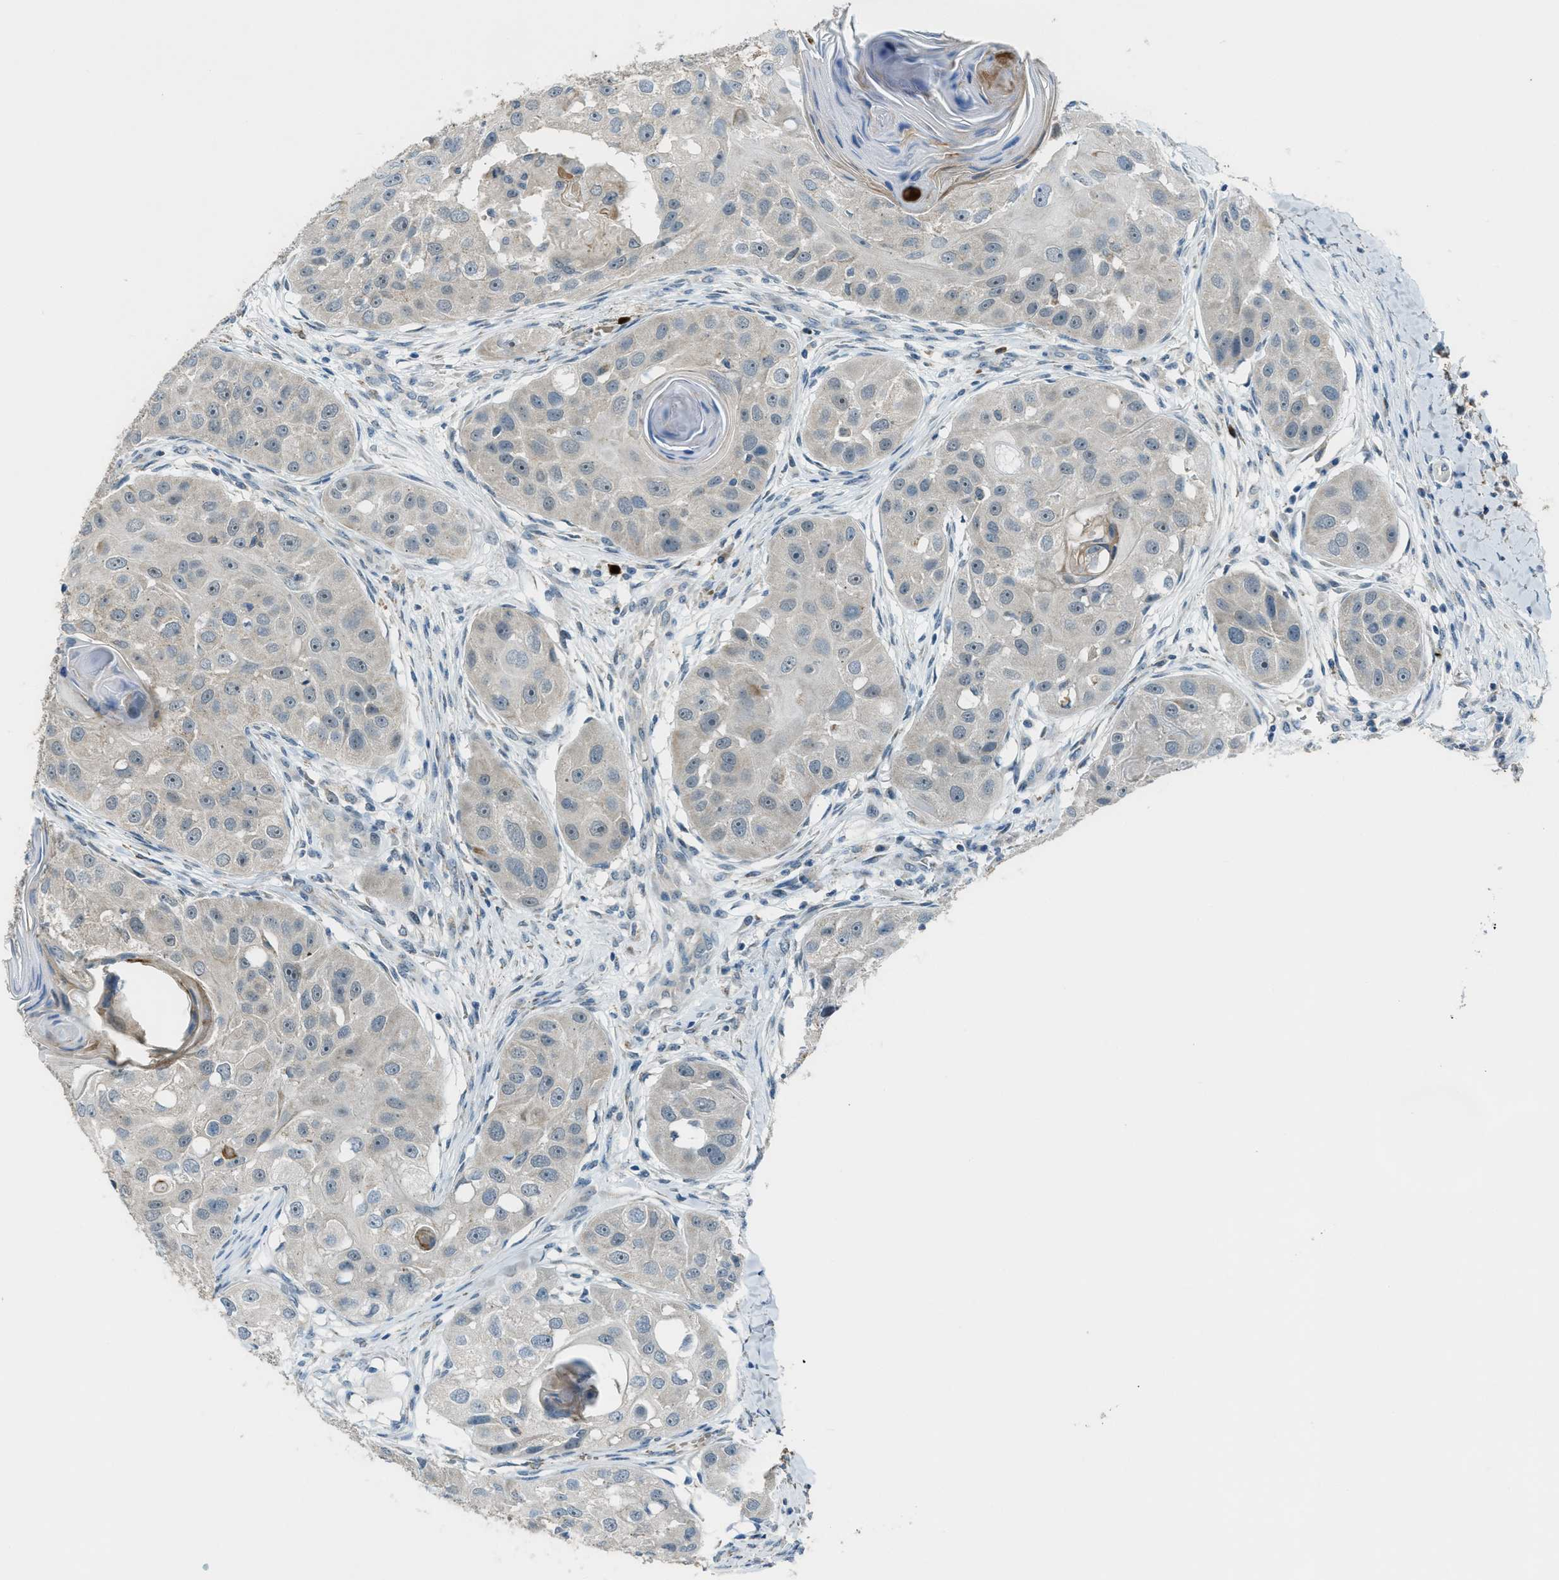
{"staining": {"intensity": "negative", "quantity": "none", "location": "none"}, "tissue": "head and neck cancer", "cell_type": "Tumor cells", "image_type": "cancer", "snomed": [{"axis": "morphology", "description": "Normal tissue, NOS"}, {"axis": "morphology", "description": "Squamous cell carcinoma, NOS"}, {"axis": "topography", "description": "Skeletal muscle"}, {"axis": "topography", "description": "Head-Neck"}], "caption": "This is an immunohistochemistry (IHC) image of head and neck cancer (squamous cell carcinoma). There is no staining in tumor cells.", "gene": "CDON", "patient": {"sex": "male", "age": 51}}